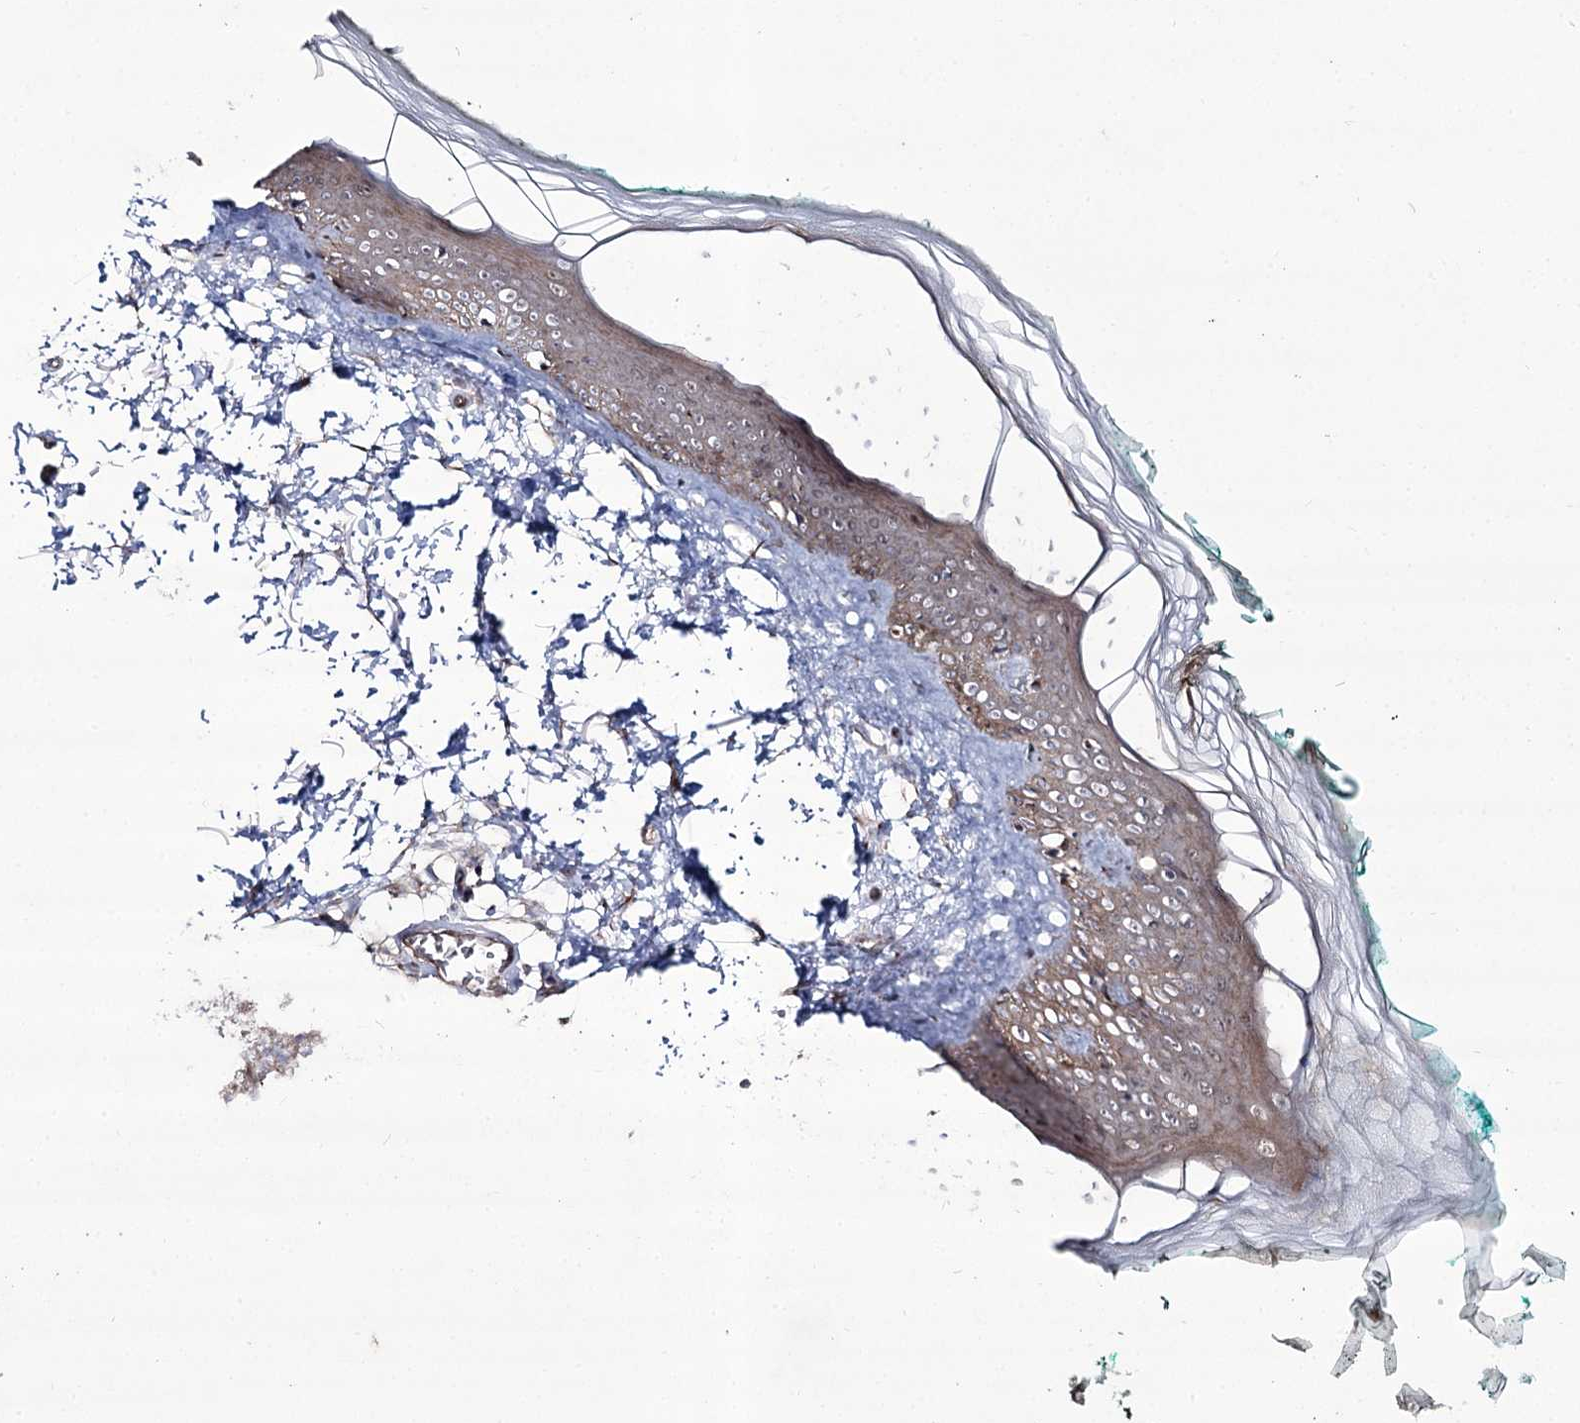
{"staining": {"intensity": "moderate", "quantity": ">75%", "location": "cytoplasmic/membranous"}, "tissue": "skin", "cell_type": "Keratinocytes", "image_type": "normal", "snomed": [{"axis": "morphology", "description": "Normal tissue, NOS"}, {"axis": "topography", "description": "Skin"}], "caption": "Keratinocytes reveal moderate cytoplasmic/membranous positivity in approximately >75% of cells in benign skin.", "gene": "REXO2", "patient": {"sex": "male", "age": 62}}